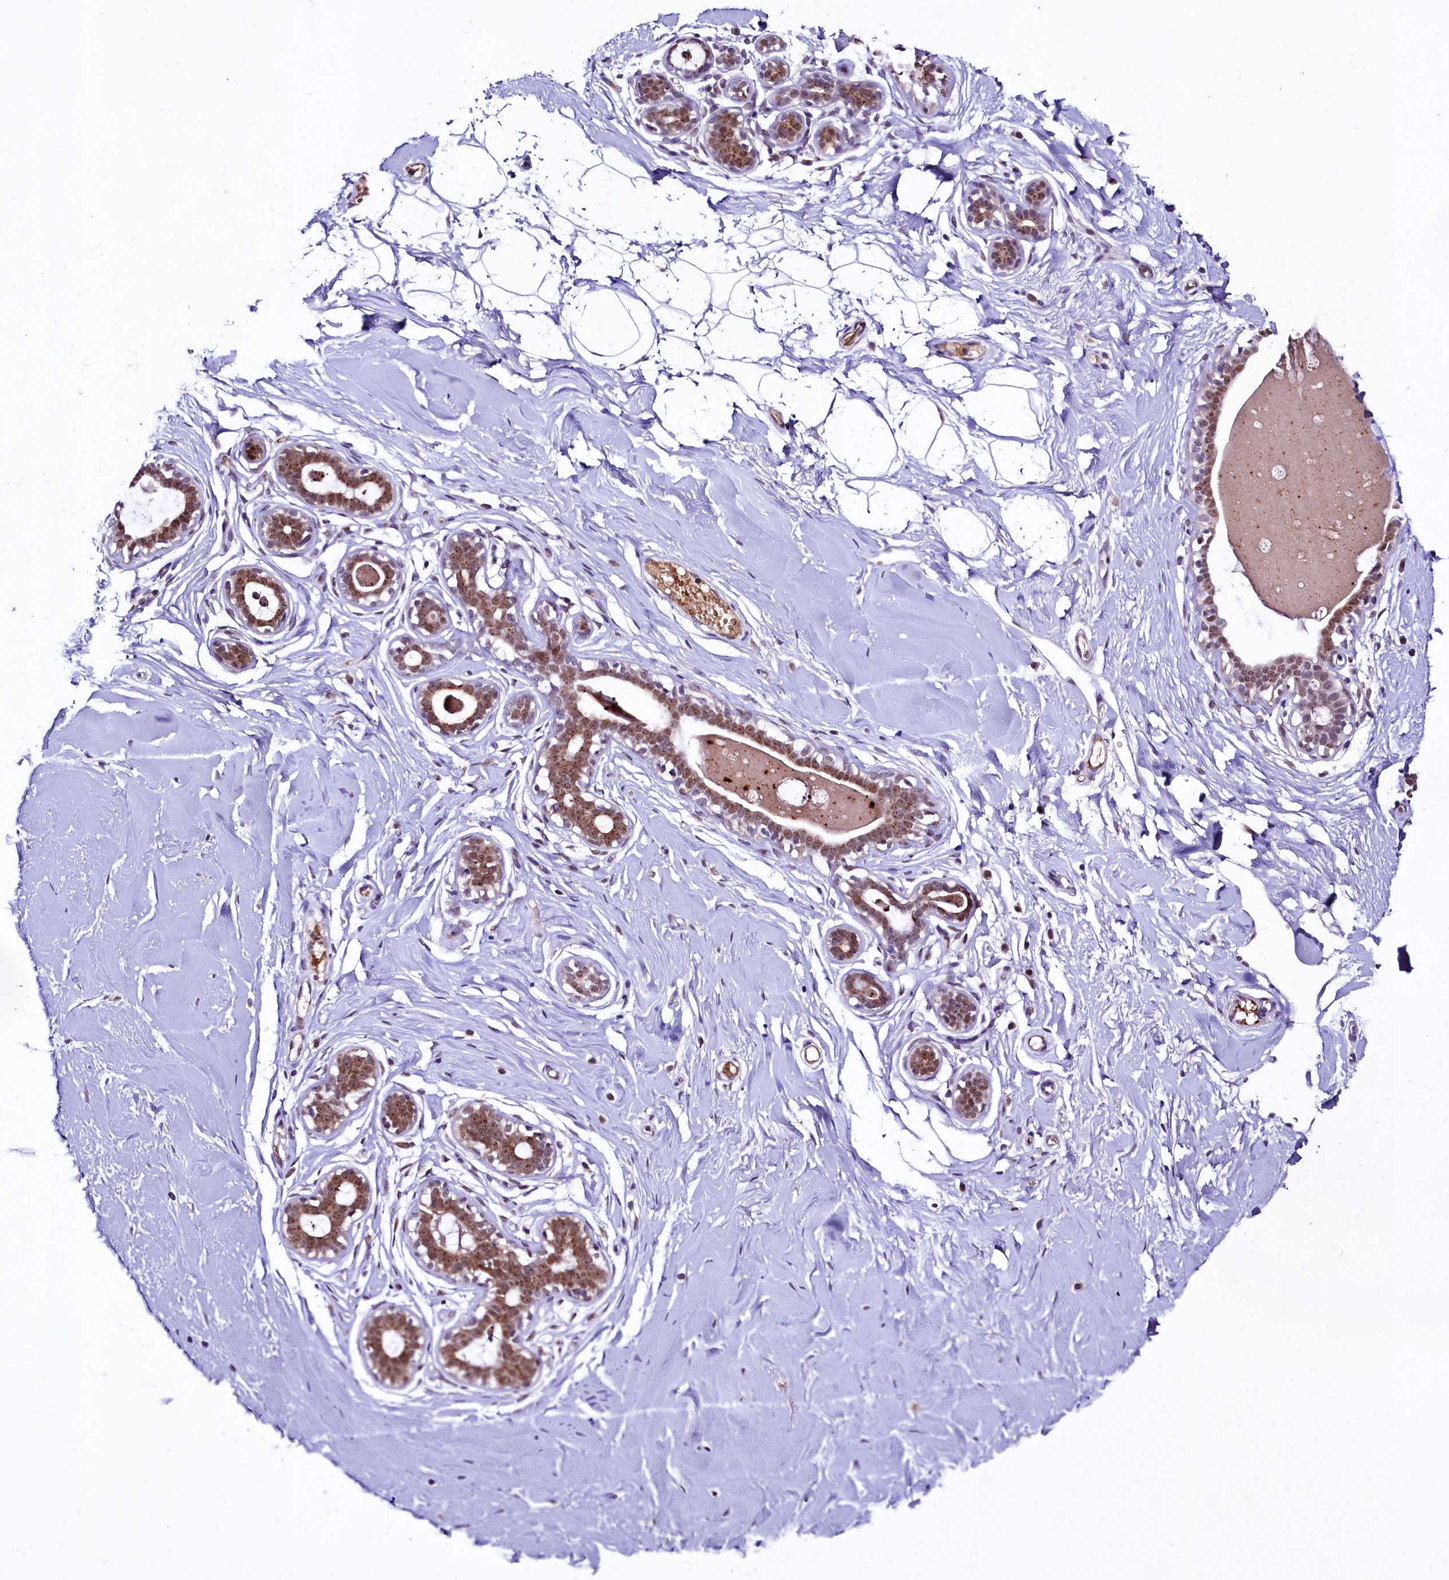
{"staining": {"intensity": "negative", "quantity": "none", "location": "none"}, "tissue": "breast", "cell_type": "Adipocytes", "image_type": "normal", "snomed": [{"axis": "morphology", "description": "Normal tissue, NOS"}, {"axis": "morphology", "description": "Adenoma, NOS"}, {"axis": "topography", "description": "Breast"}], "caption": "Breast stained for a protein using immunohistochemistry demonstrates no expression adipocytes.", "gene": "LEUTX", "patient": {"sex": "female", "age": 23}}